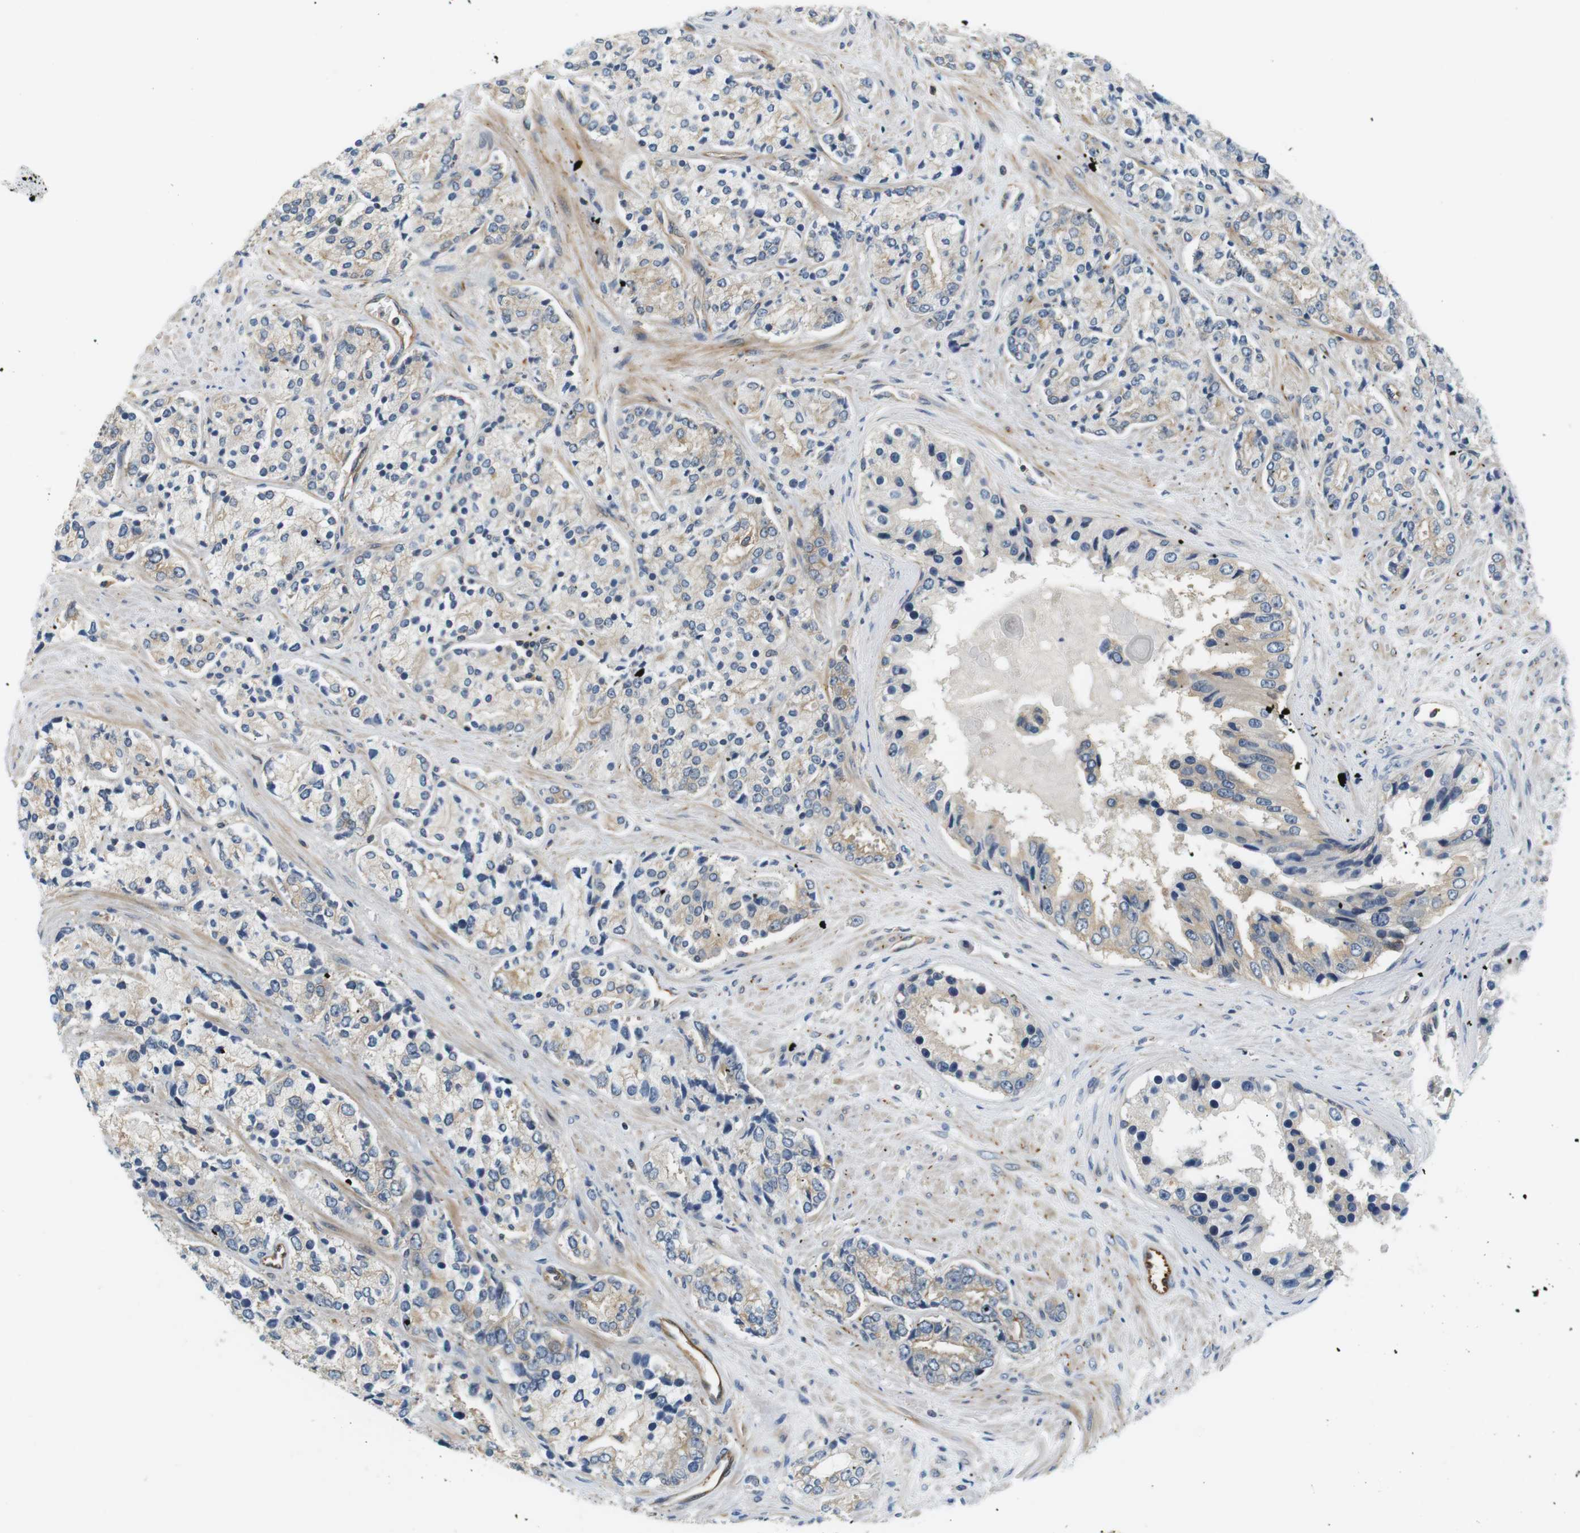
{"staining": {"intensity": "weak", "quantity": "<25%", "location": "cytoplasmic/membranous"}, "tissue": "prostate cancer", "cell_type": "Tumor cells", "image_type": "cancer", "snomed": [{"axis": "morphology", "description": "Adenocarcinoma, High grade"}, {"axis": "topography", "description": "Prostate"}], "caption": "Immunohistochemistry photomicrograph of neoplastic tissue: human high-grade adenocarcinoma (prostate) stained with DAB displays no significant protein positivity in tumor cells.", "gene": "SH3GLB1", "patient": {"sex": "male", "age": 71}}